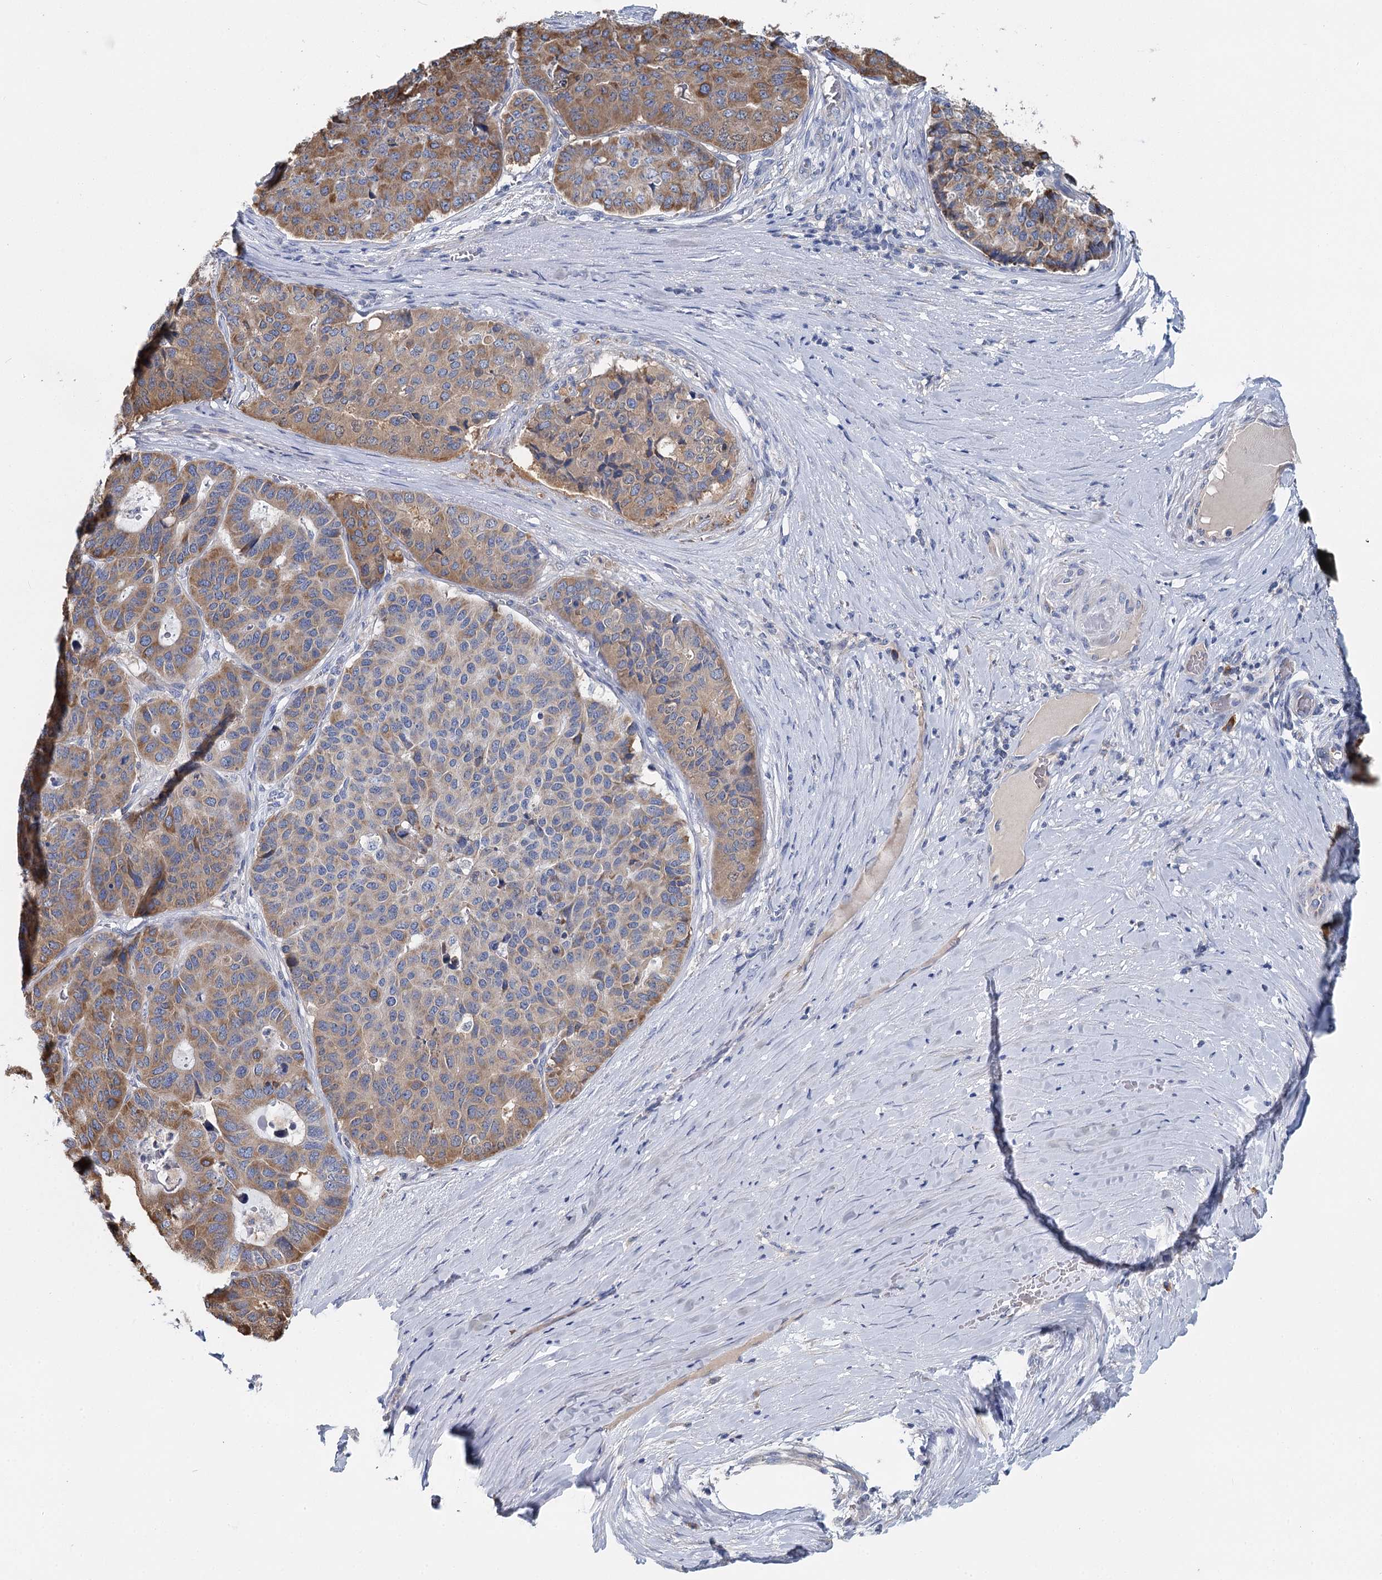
{"staining": {"intensity": "moderate", "quantity": "25%-75%", "location": "cytoplasmic/membranous"}, "tissue": "pancreatic cancer", "cell_type": "Tumor cells", "image_type": "cancer", "snomed": [{"axis": "morphology", "description": "Adenocarcinoma, NOS"}, {"axis": "topography", "description": "Pancreas"}], "caption": "IHC of human adenocarcinoma (pancreatic) demonstrates medium levels of moderate cytoplasmic/membranous positivity in about 25%-75% of tumor cells. The staining was performed using DAB, with brown indicating positive protein expression. Nuclei are stained blue with hematoxylin.", "gene": "ANKRD16", "patient": {"sex": "male", "age": 50}}